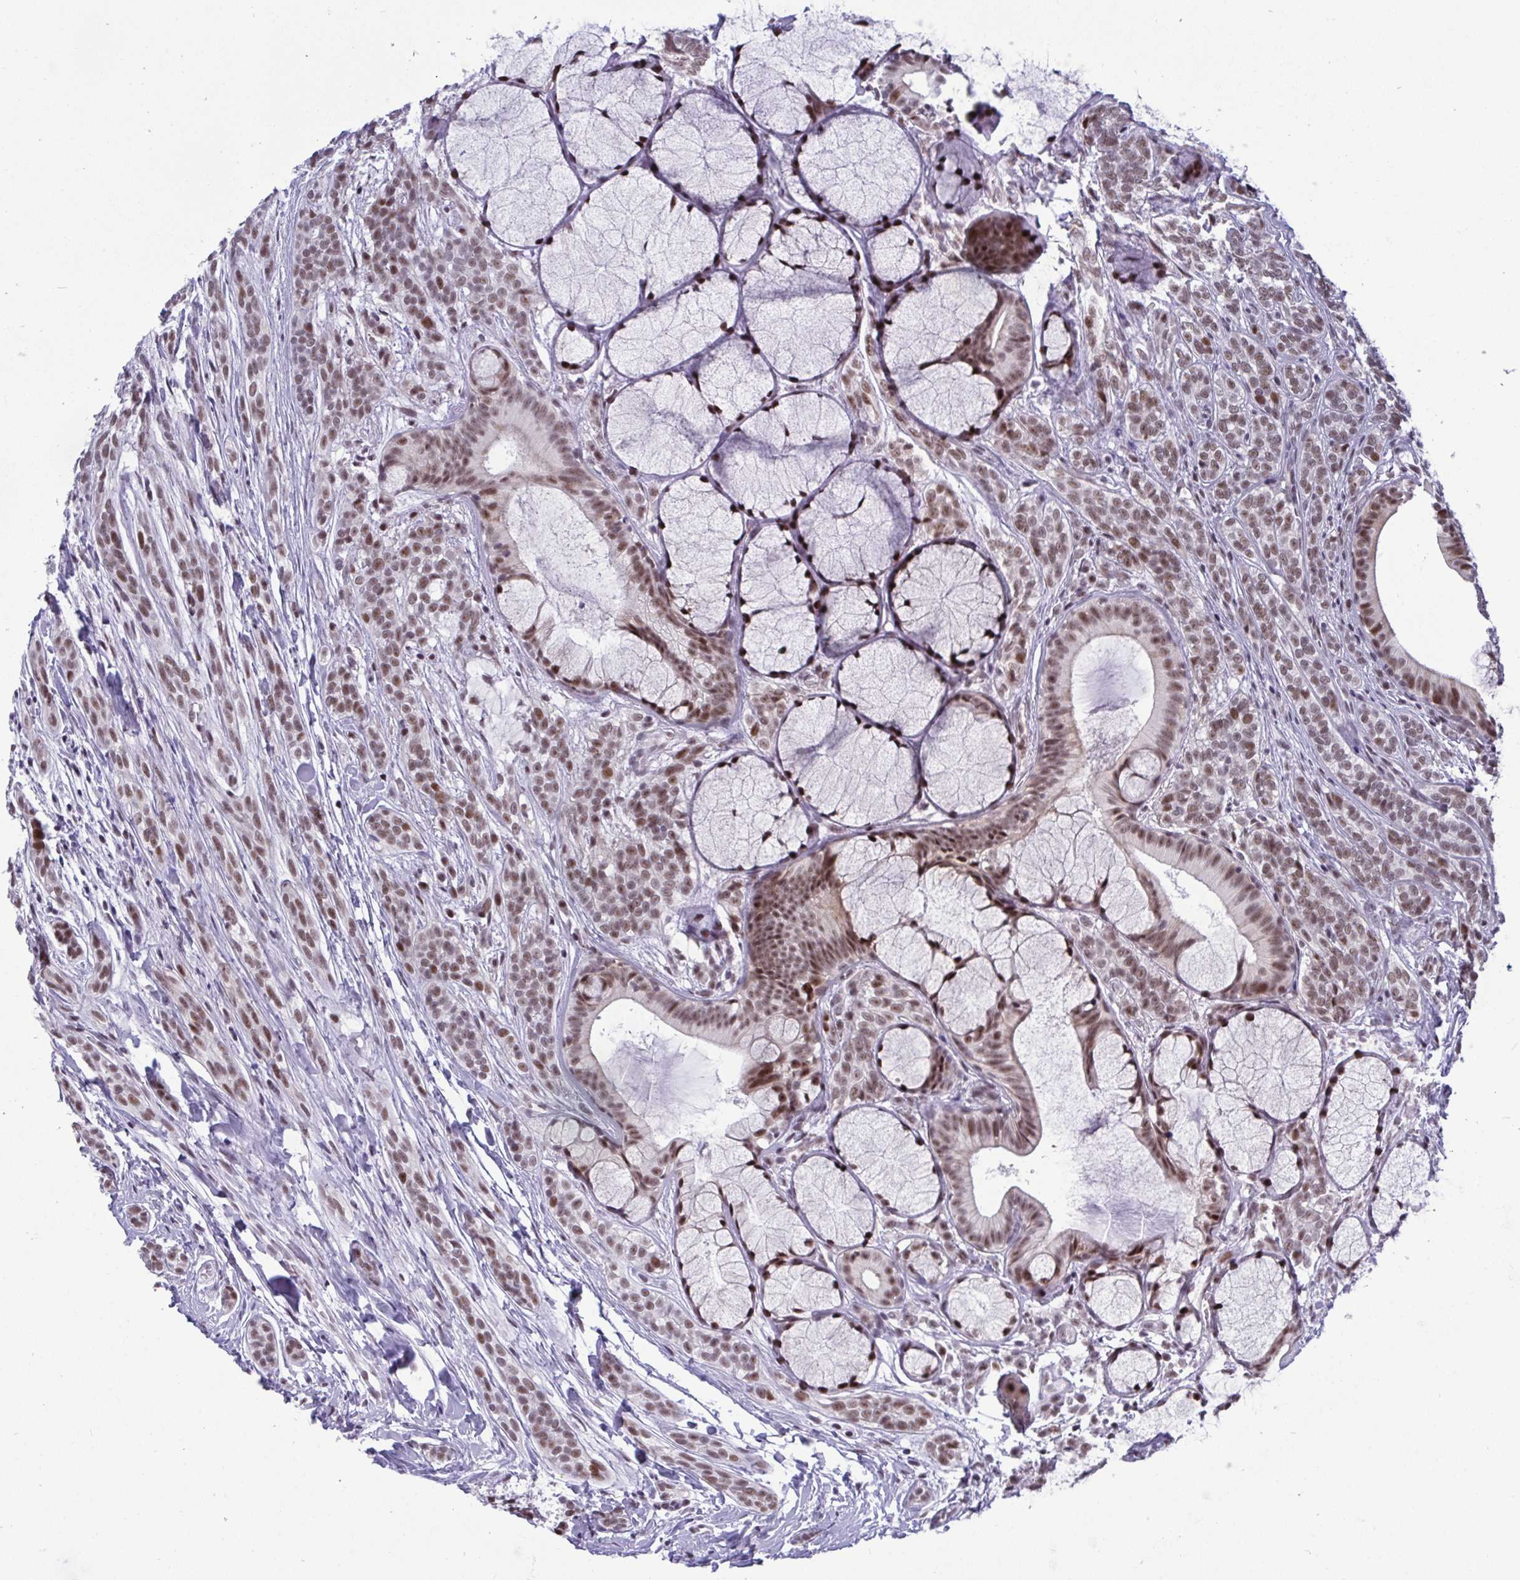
{"staining": {"intensity": "moderate", "quantity": ">75%", "location": "nuclear"}, "tissue": "head and neck cancer", "cell_type": "Tumor cells", "image_type": "cancer", "snomed": [{"axis": "morphology", "description": "Adenocarcinoma, NOS"}, {"axis": "topography", "description": "Head-Neck"}], "caption": "Immunohistochemistry (IHC) histopathology image of neoplastic tissue: head and neck adenocarcinoma stained using immunohistochemistry (IHC) reveals medium levels of moderate protein expression localized specifically in the nuclear of tumor cells, appearing as a nuclear brown color.", "gene": "WBP11", "patient": {"sex": "female", "age": 57}}